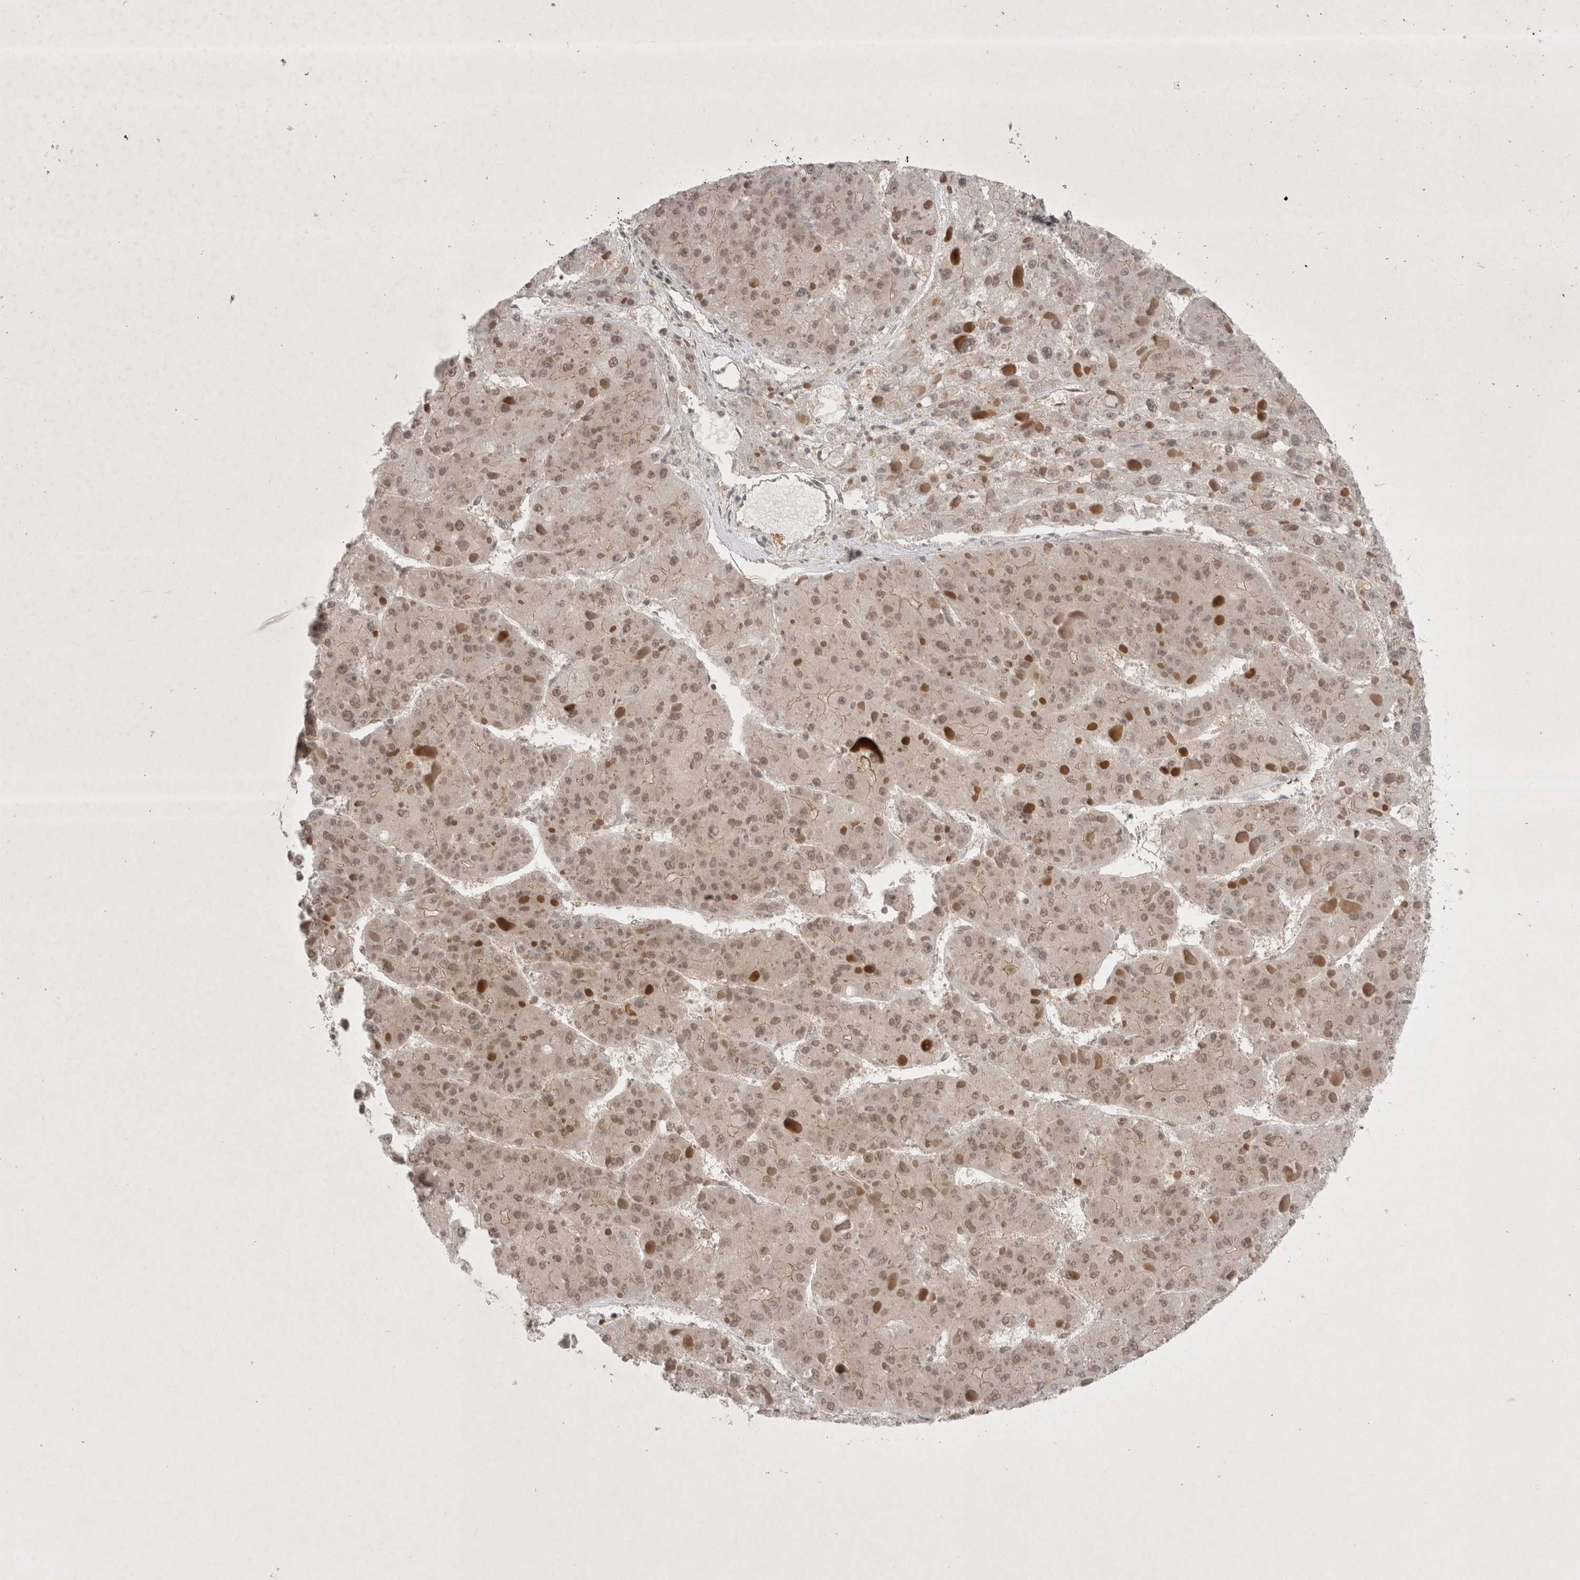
{"staining": {"intensity": "moderate", "quantity": ">75%", "location": "nuclear"}, "tissue": "liver cancer", "cell_type": "Tumor cells", "image_type": "cancer", "snomed": [{"axis": "morphology", "description": "Carcinoma, Hepatocellular, NOS"}, {"axis": "topography", "description": "Liver"}], "caption": "Liver hepatocellular carcinoma stained with immunohistochemistry (IHC) shows moderate nuclear expression in about >75% of tumor cells.", "gene": "WIPF2", "patient": {"sex": "female", "age": 73}}